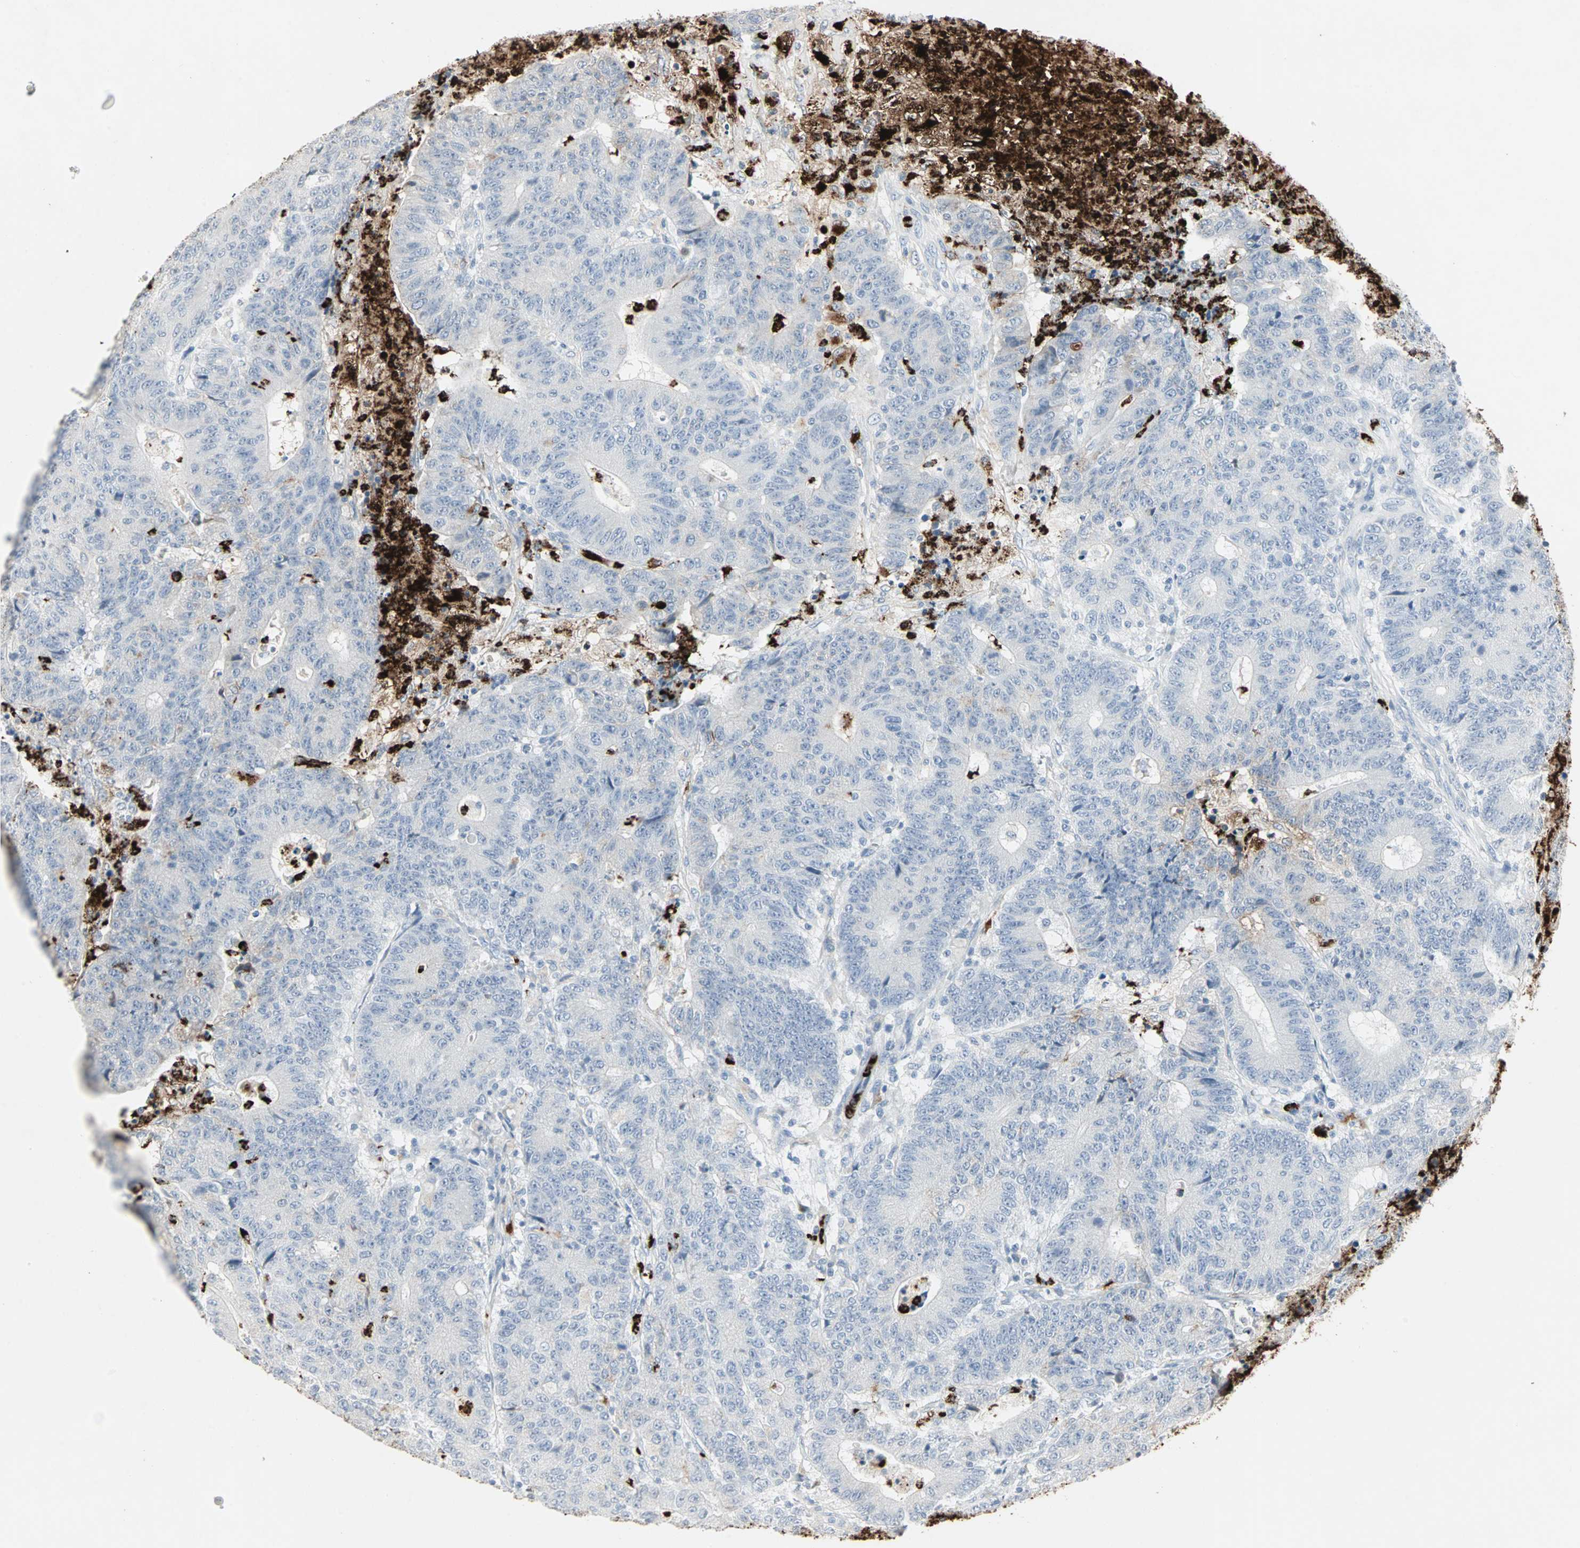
{"staining": {"intensity": "moderate", "quantity": "<25%", "location": "cytoplasmic/membranous"}, "tissue": "colorectal cancer", "cell_type": "Tumor cells", "image_type": "cancer", "snomed": [{"axis": "morphology", "description": "Normal tissue, NOS"}, {"axis": "morphology", "description": "Adenocarcinoma, NOS"}, {"axis": "topography", "description": "Colon"}], "caption": "Tumor cells show moderate cytoplasmic/membranous expression in approximately <25% of cells in adenocarcinoma (colorectal).", "gene": "CEACAM6", "patient": {"sex": "female", "age": 75}}